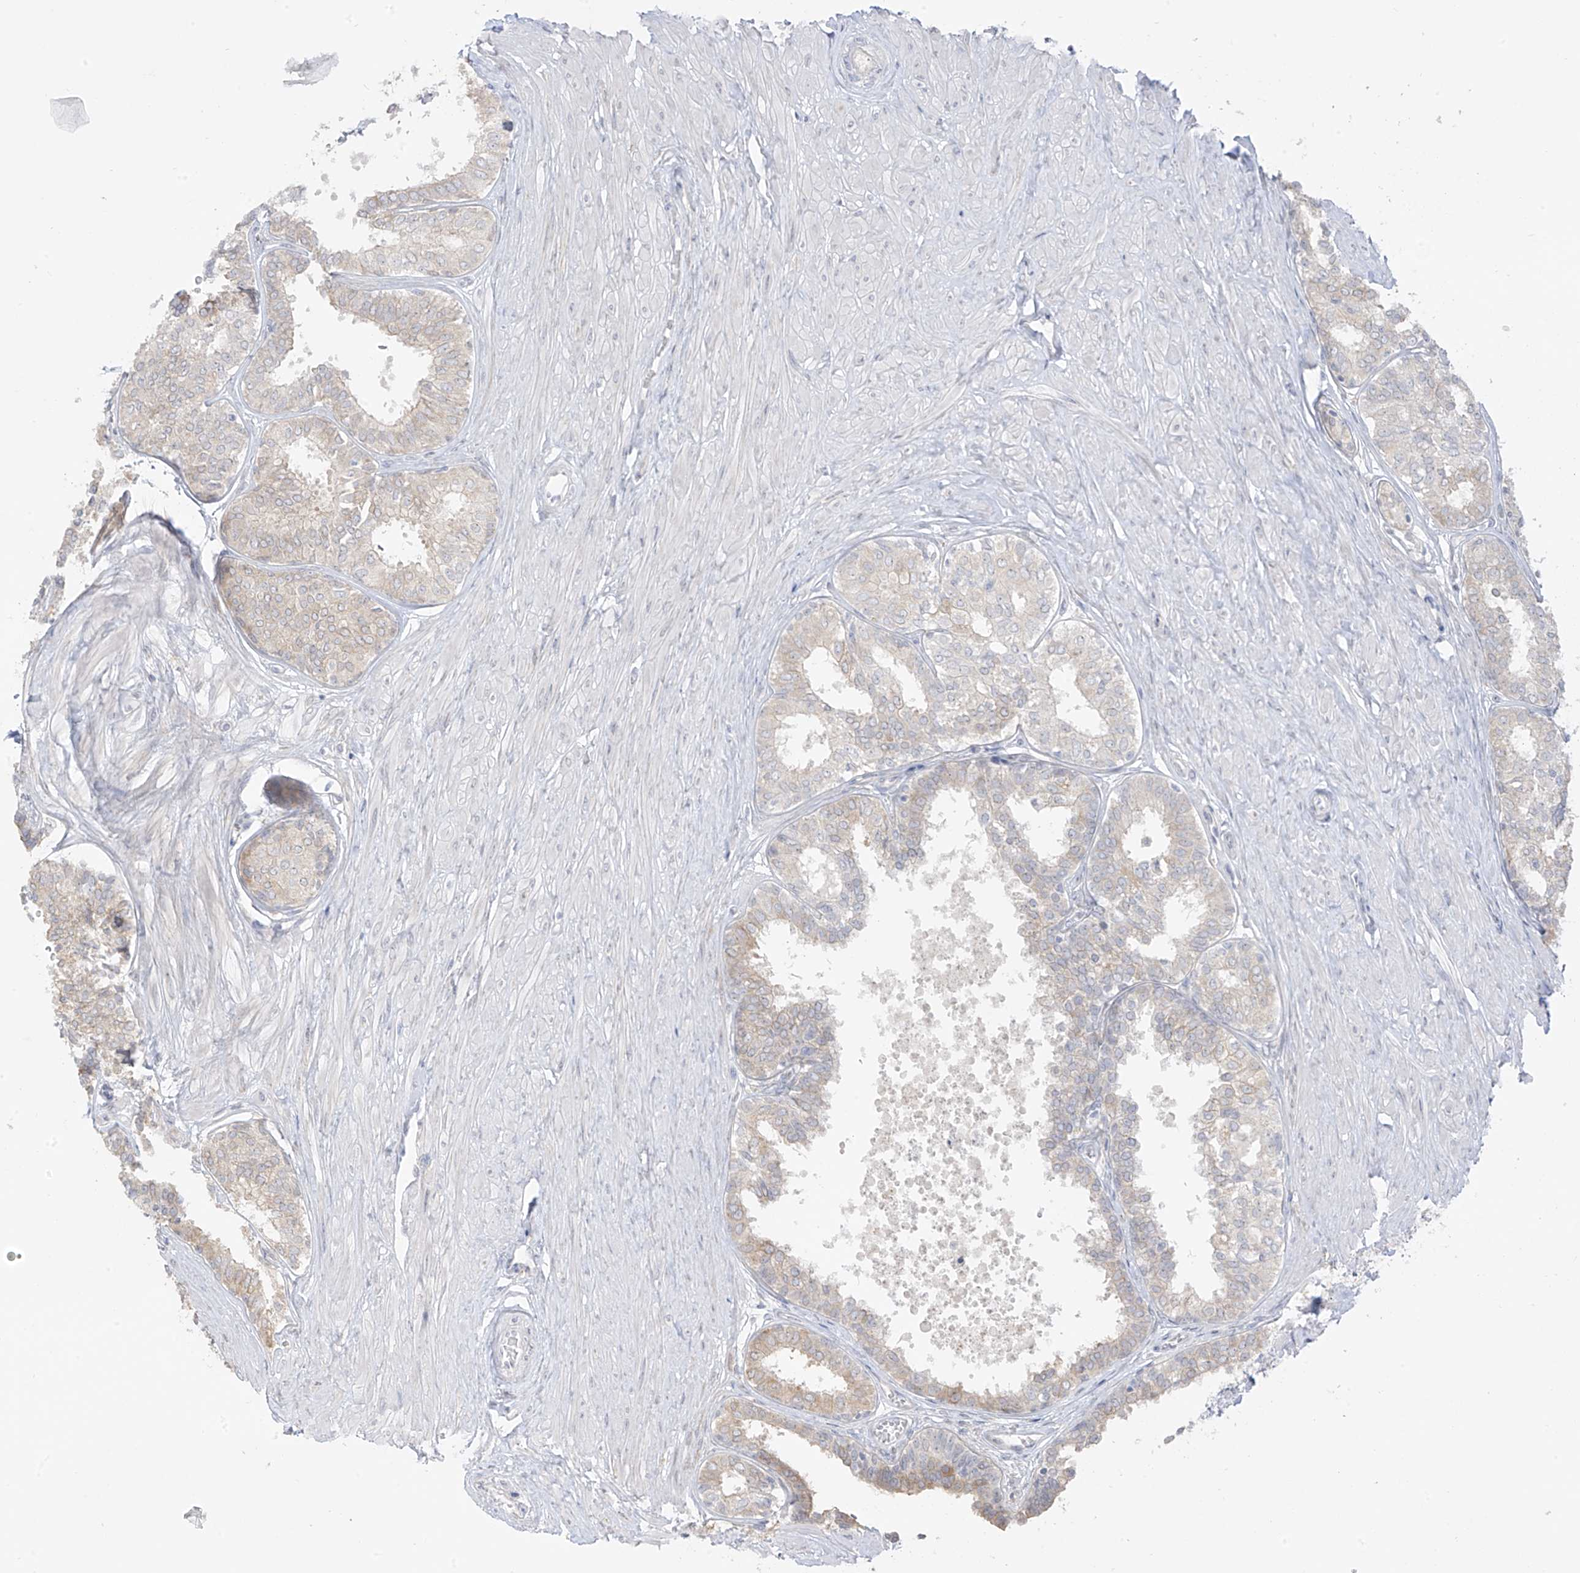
{"staining": {"intensity": "strong", "quantity": "<25%", "location": "cytoplasmic/membranous"}, "tissue": "prostate", "cell_type": "Glandular cells", "image_type": "normal", "snomed": [{"axis": "morphology", "description": "Normal tissue, NOS"}, {"axis": "topography", "description": "Prostate"}], "caption": "An image showing strong cytoplasmic/membranous expression in approximately <25% of glandular cells in unremarkable prostate, as visualized by brown immunohistochemical staining.", "gene": "DCDC2", "patient": {"sex": "male", "age": 48}}